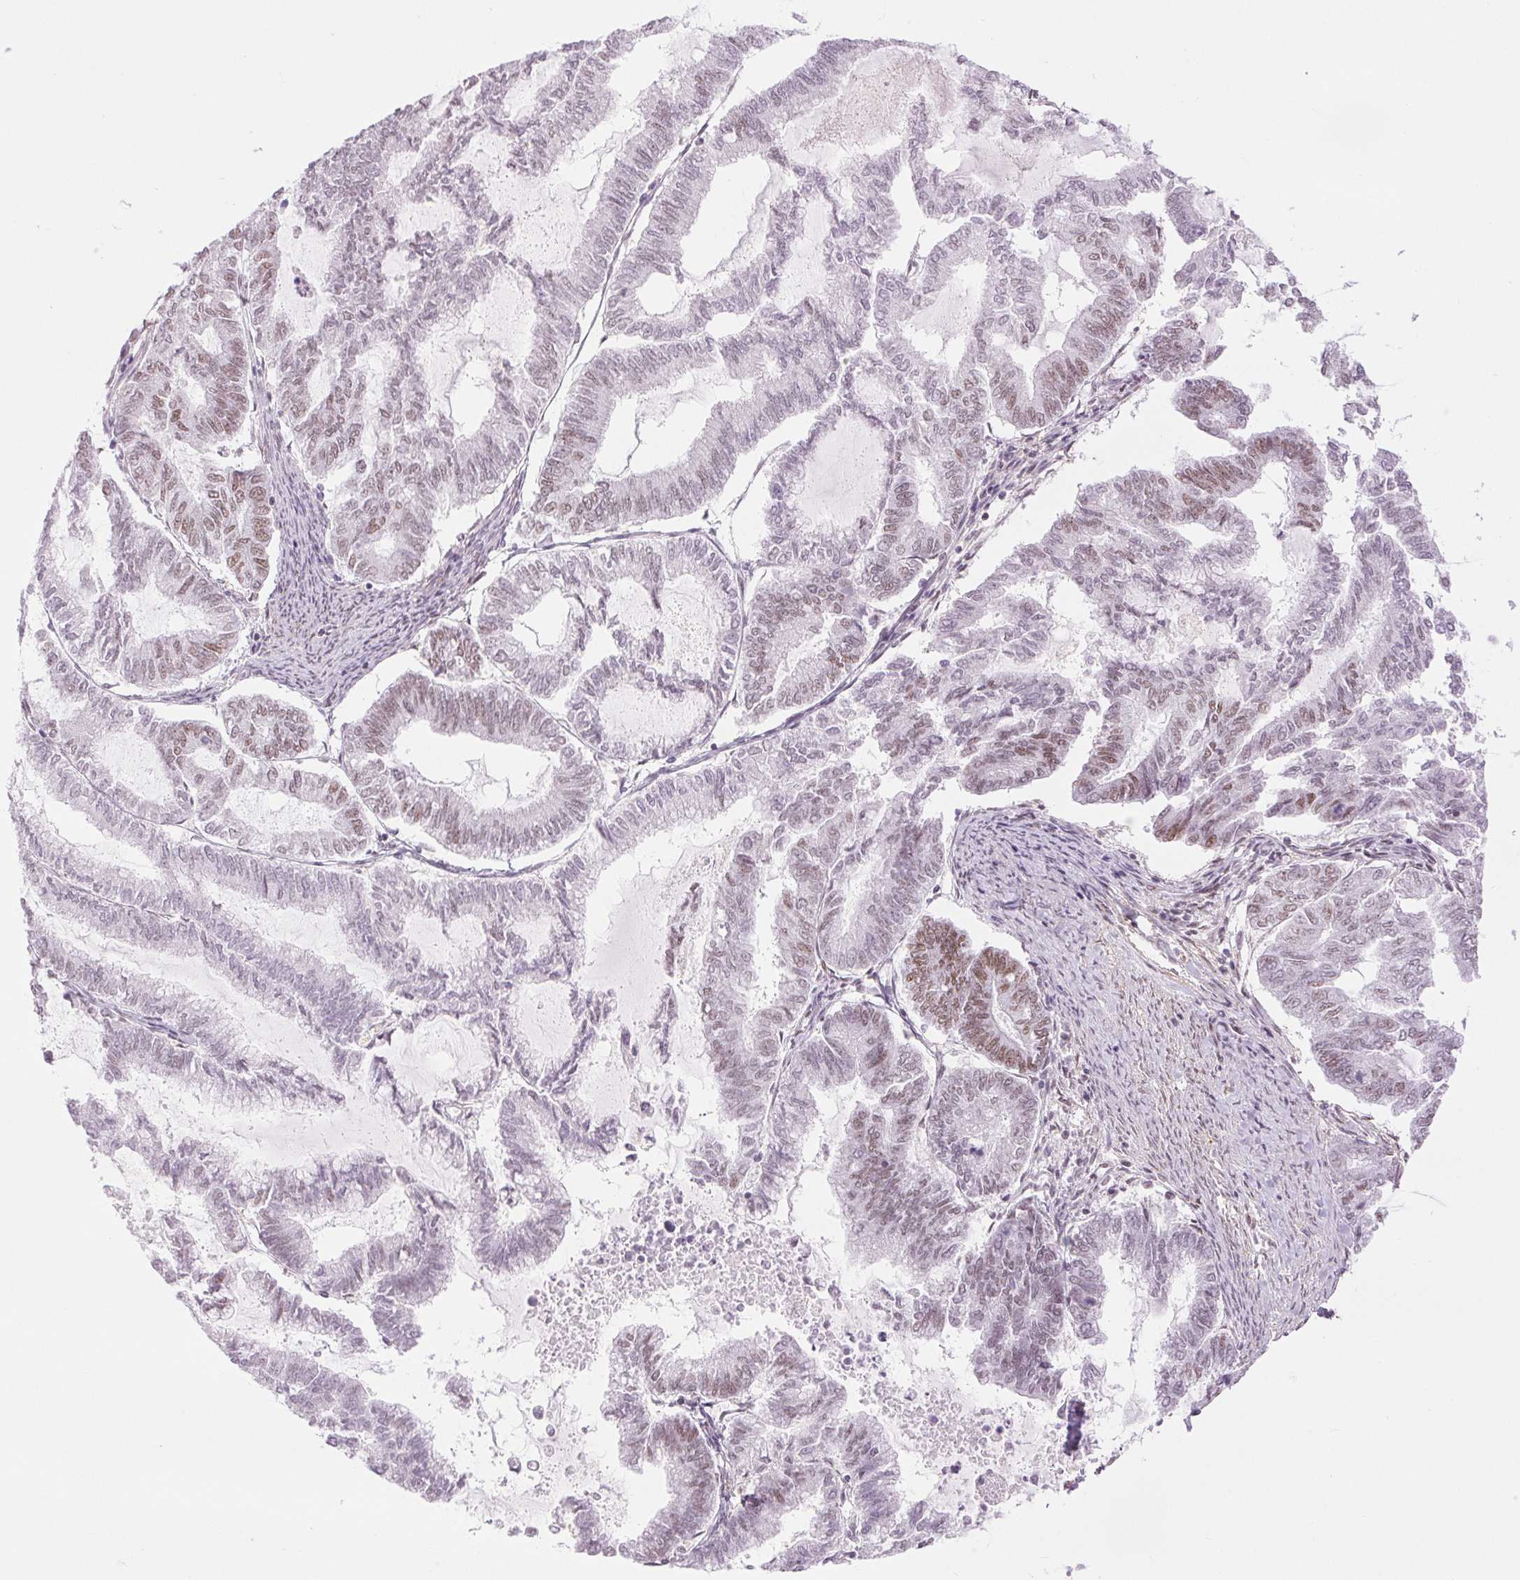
{"staining": {"intensity": "weak", "quantity": "<25%", "location": "nuclear"}, "tissue": "endometrial cancer", "cell_type": "Tumor cells", "image_type": "cancer", "snomed": [{"axis": "morphology", "description": "Adenocarcinoma, NOS"}, {"axis": "topography", "description": "Endometrium"}], "caption": "Tumor cells show no significant protein positivity in endometrial cancer (adenocarcinoma). (DAB (3,3'-diaminobenzidine) immunohistochemistry visualized using brightfield microscopy, high magnification).", "gene": "ZFR2", "patient": {"sex": "female", "age": 79}}